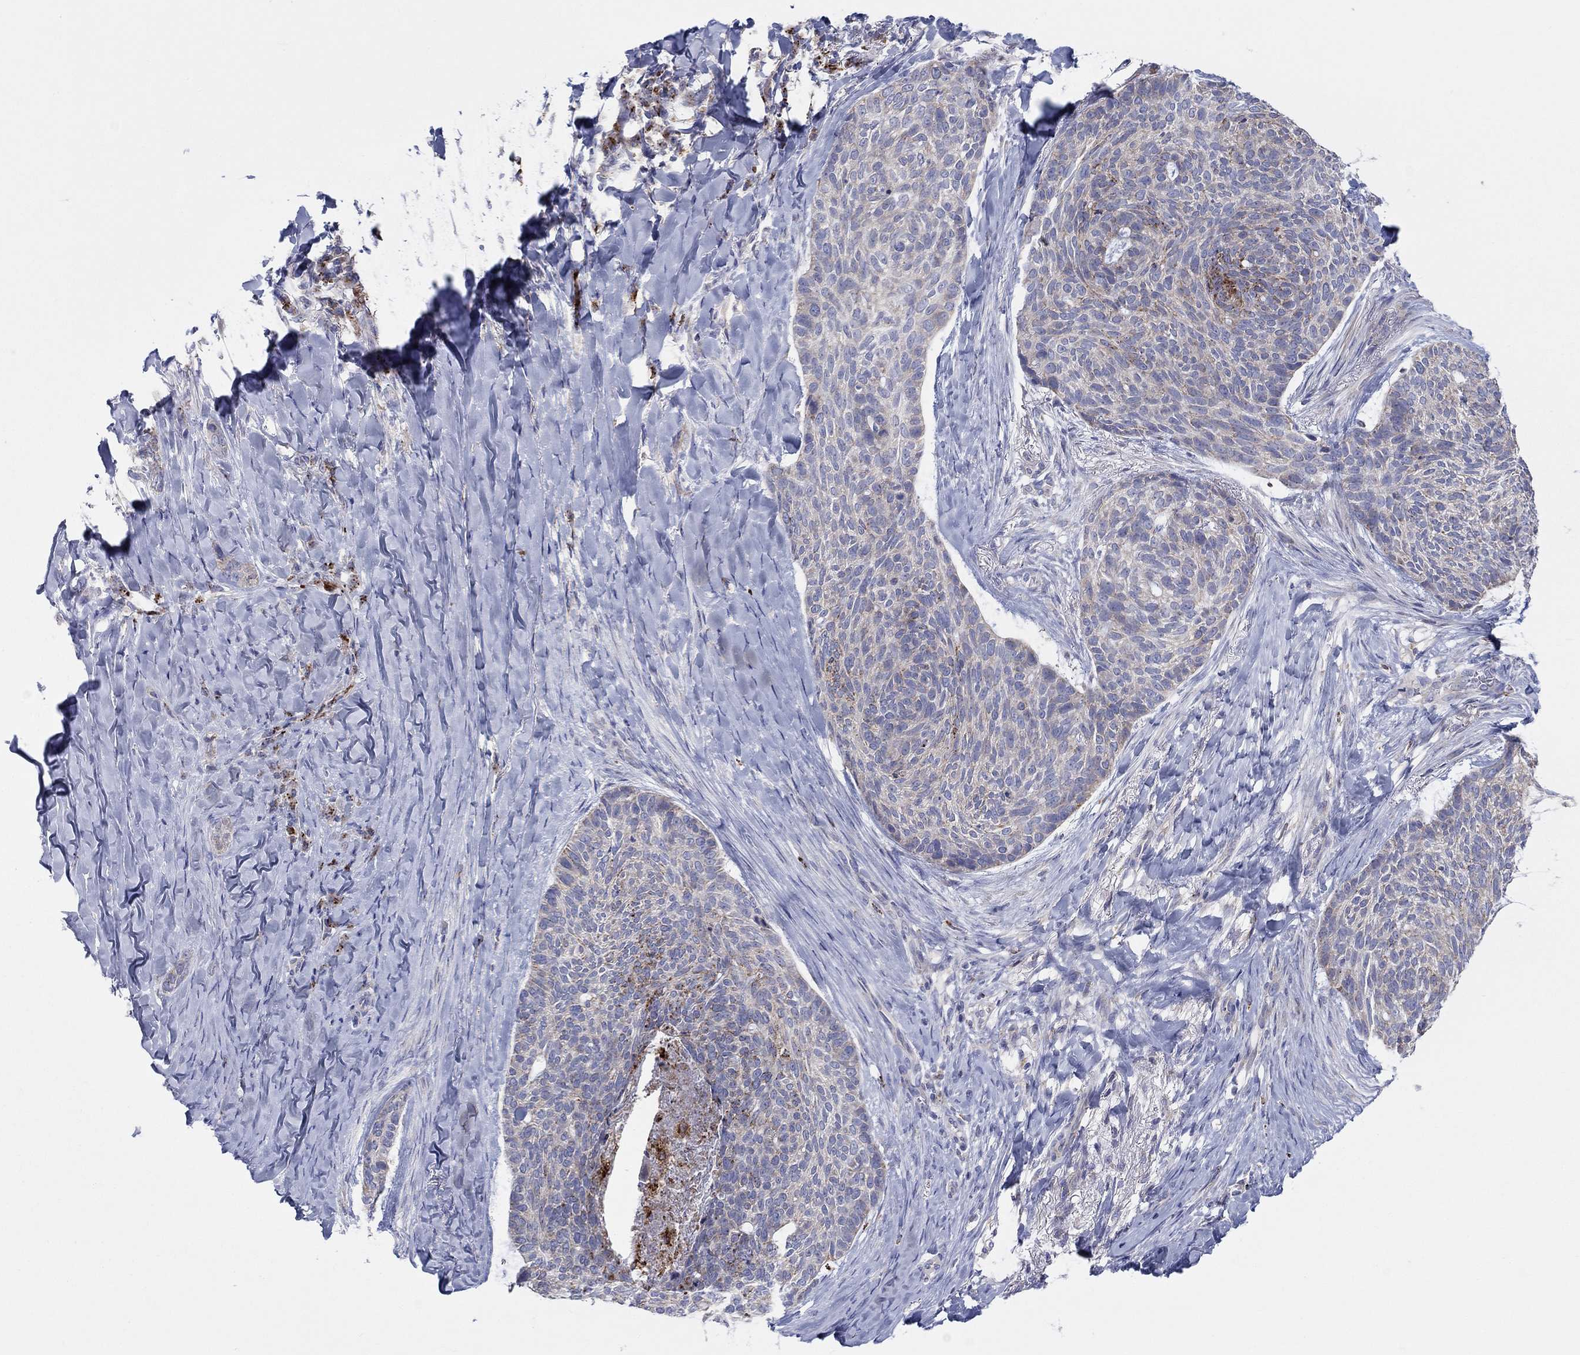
{"staining": {"intensity": "negative", "quantity": "none", "location": "none"}, "tissue": "skin cancer", "cell_type": "Tumor cells", "image_type": "cancer", "snomed": [{"axis": "morphology", "description": "Basal cell carcinoma"}, {"axis": "topography", "description": "Skin"}], "caption": "A histopathology image of basal cell carcinoma (skin) stained for a protein shows no brown staining in tumor cells.", "gene": "BCO2", "patient": {"sex": "female", "age": 69}}